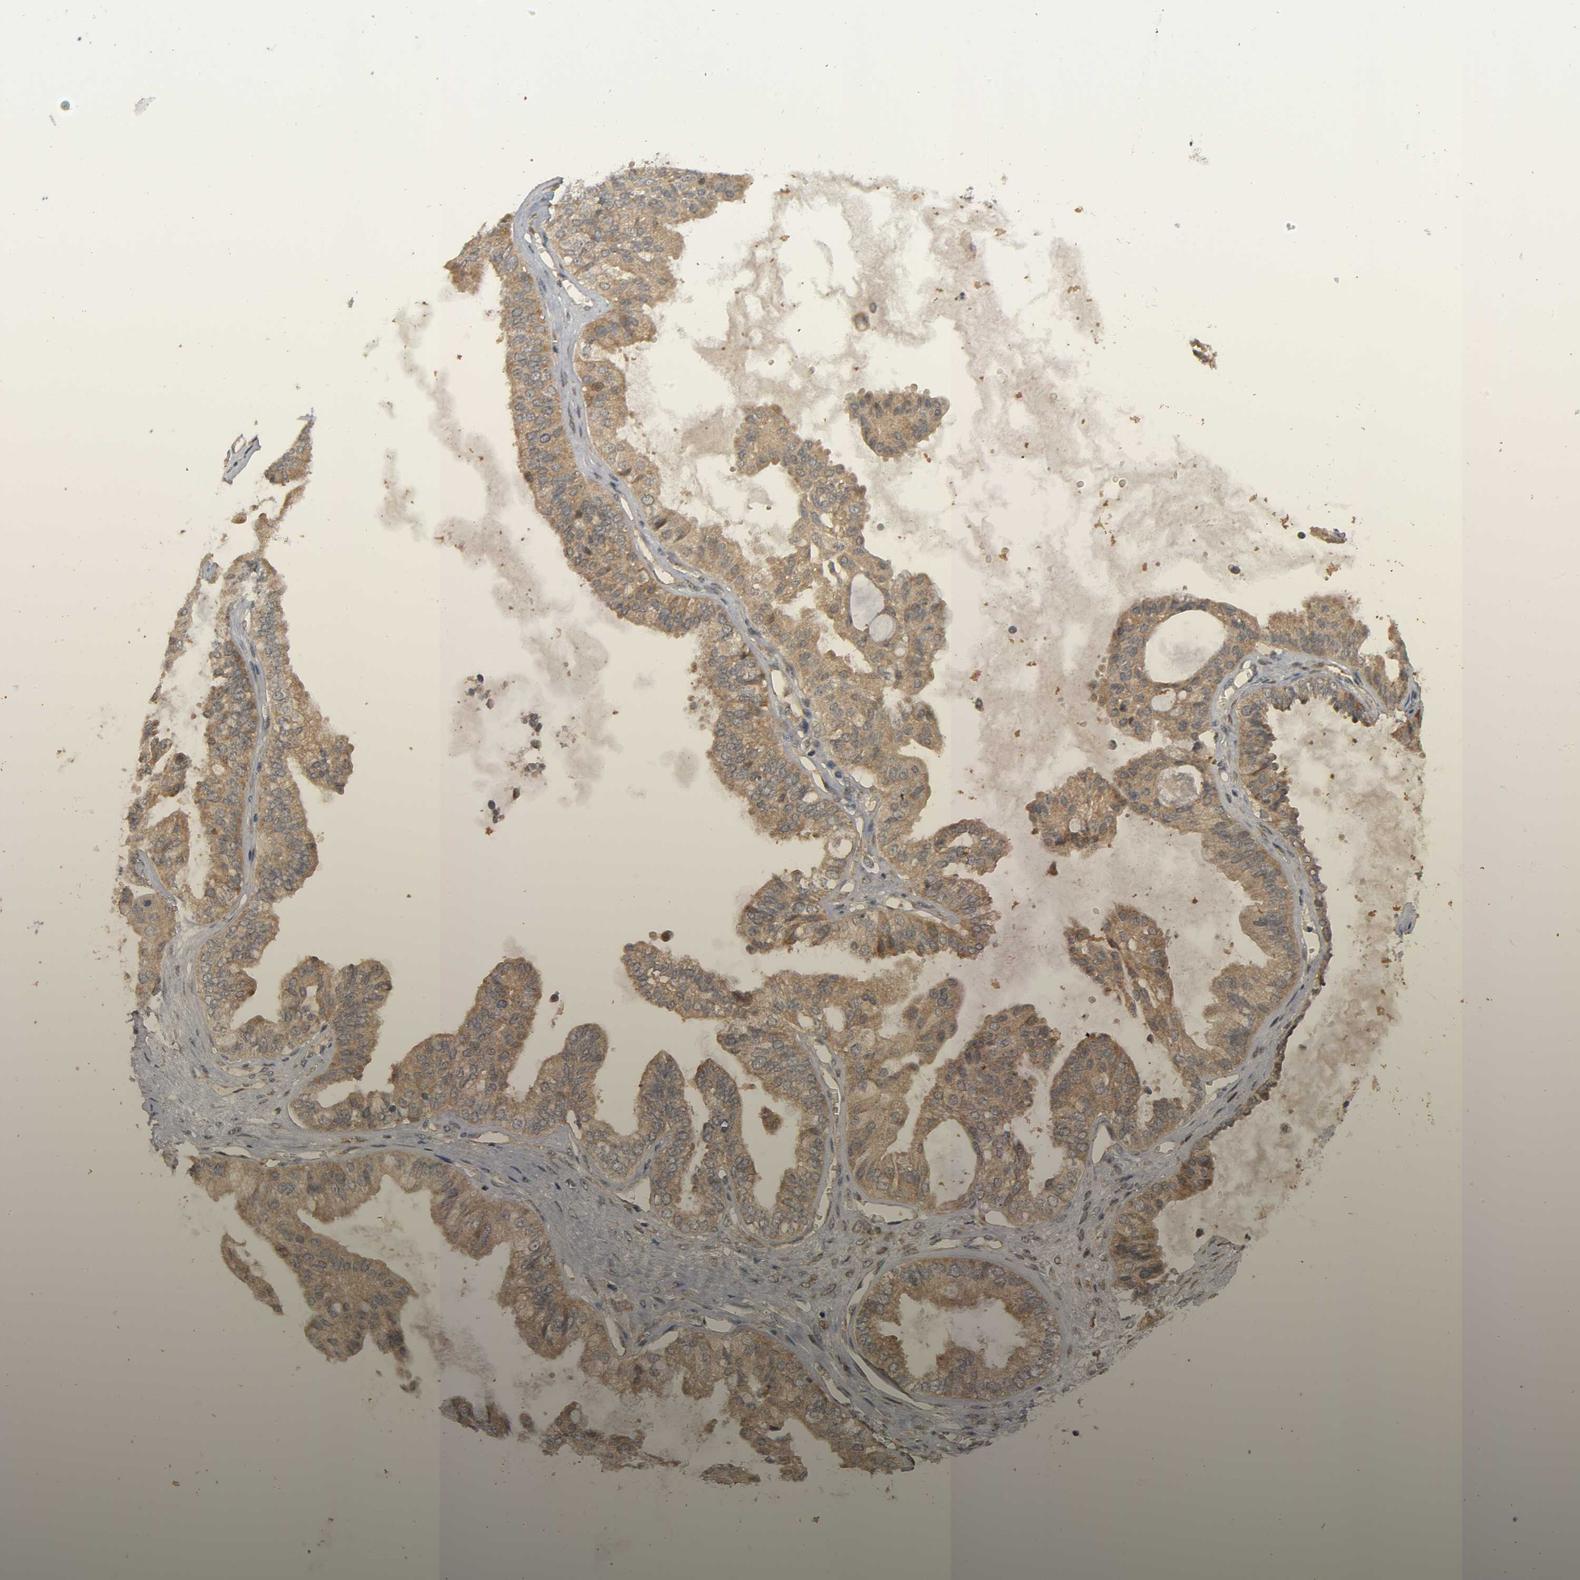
{"staining": {"intensity": "moderate", "quantity": ">75%", "location": "cytoplasmic/membranous"}, "tissue": "ovarian cancer", "cell_type": "Tumor cells", "image_type": "cancer", "snomed": [{"axis": "morphology", "description": "Carcinoma, NOS"}, {"axis": "morphology", "description": "Carcinoma, endometroid"}, {"axis": "topography", "description": "Ovary"}], "caption": "The photomicrograph reveals a brown stain indicating the presence of a protein in the cytoplasmic/membranous of tumor cells in carcinoma (ovarian). (Stains: DAB in brown, nuclei in blue, Microscopy: brightfield microscopy at high magnification).", "gene": "MAPK8", "patient": {"sex": "female", "age": 50}}